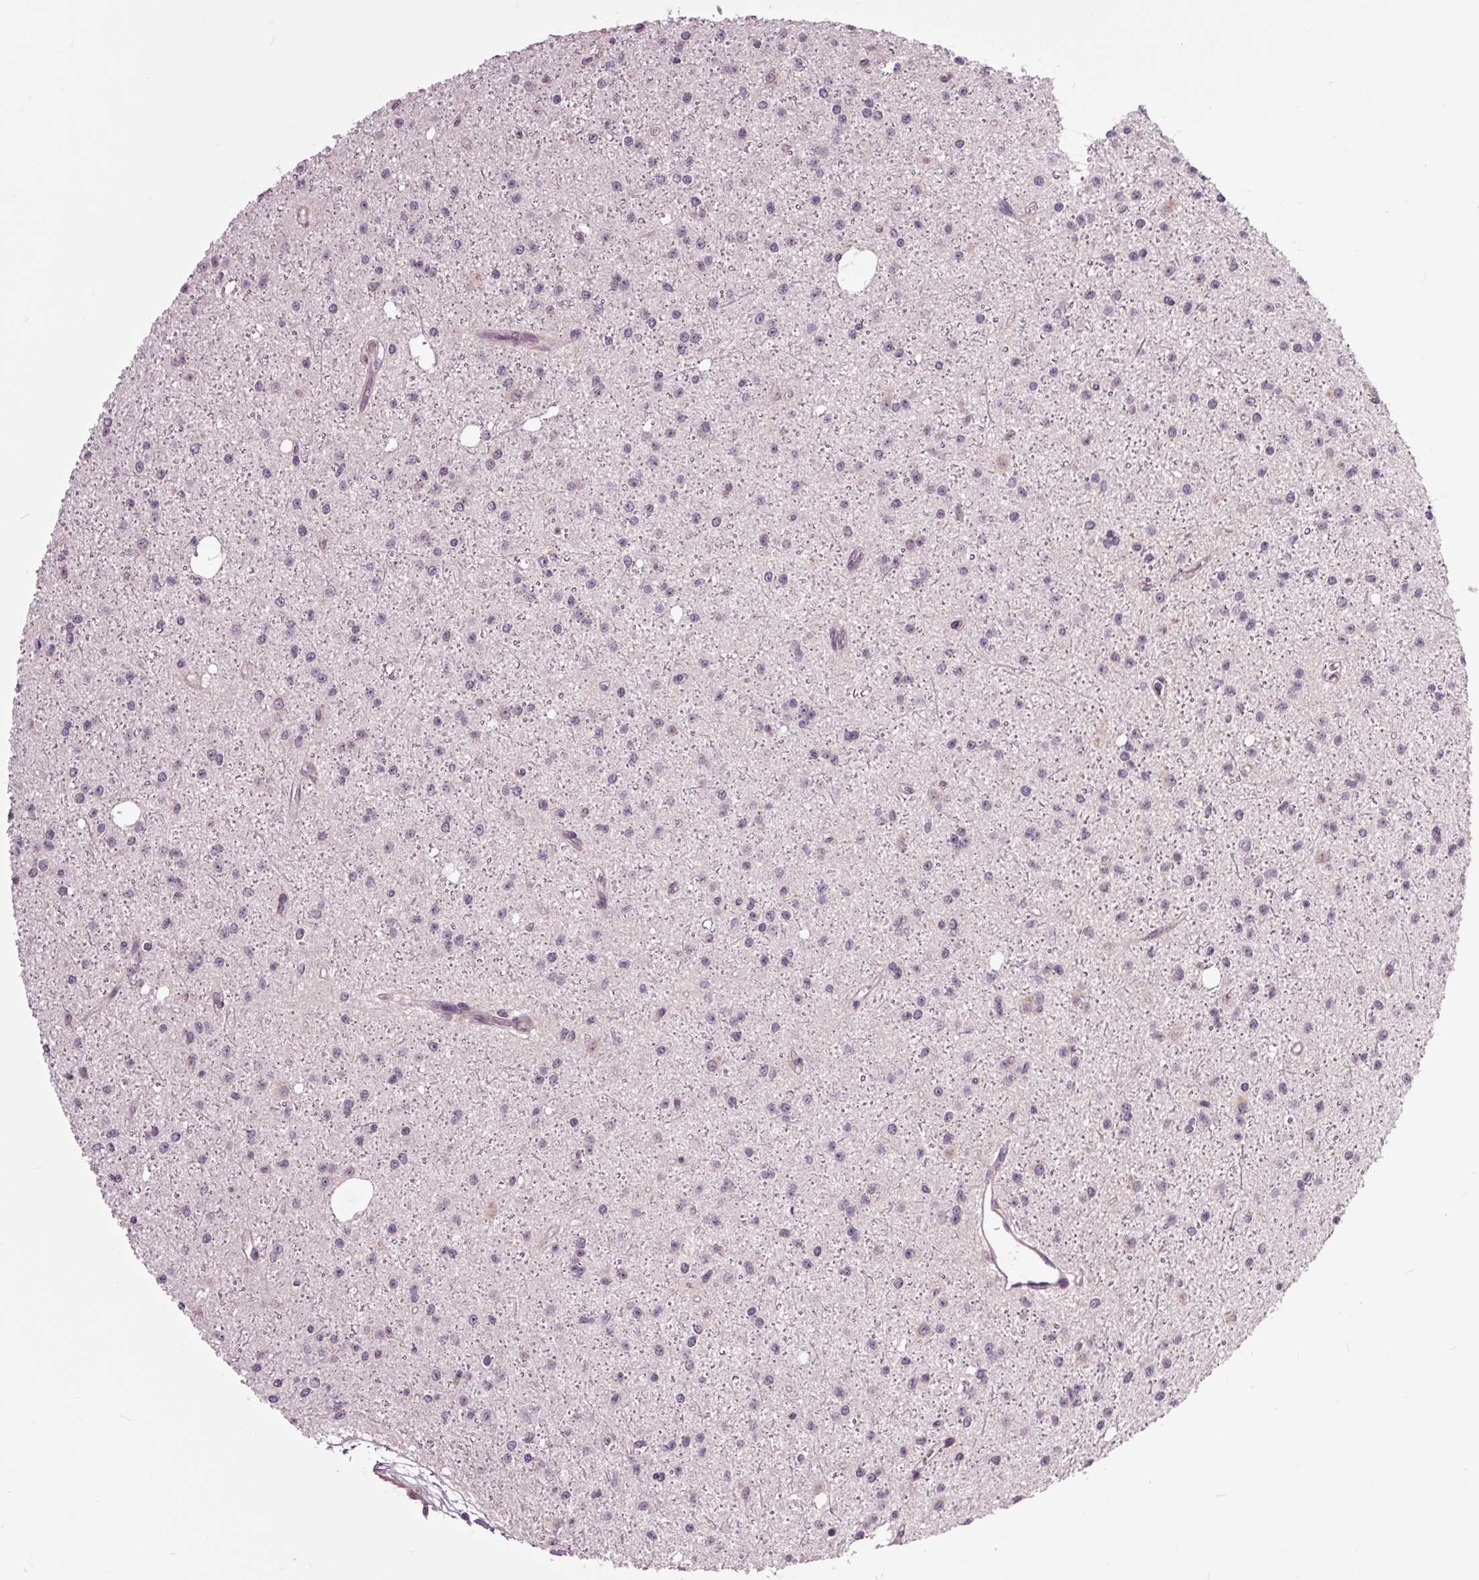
{"staining": {"intensity": "negative", "quantity": "none", "location": "none"}, "tissue": "glioma", "cell_type": "Tumor cells", "image_type": "cancer", "snomed": [{"axis": "morphology", "description": "Glioma, malignant, Low grade"}, {"axis": "topography", "description": "Brain"}], "caption": "Protein analysis of glioma shows no significant positivity in tumor cells.", "gene": "HAUS5", "patient": {"sex": "male", "age": 27}}